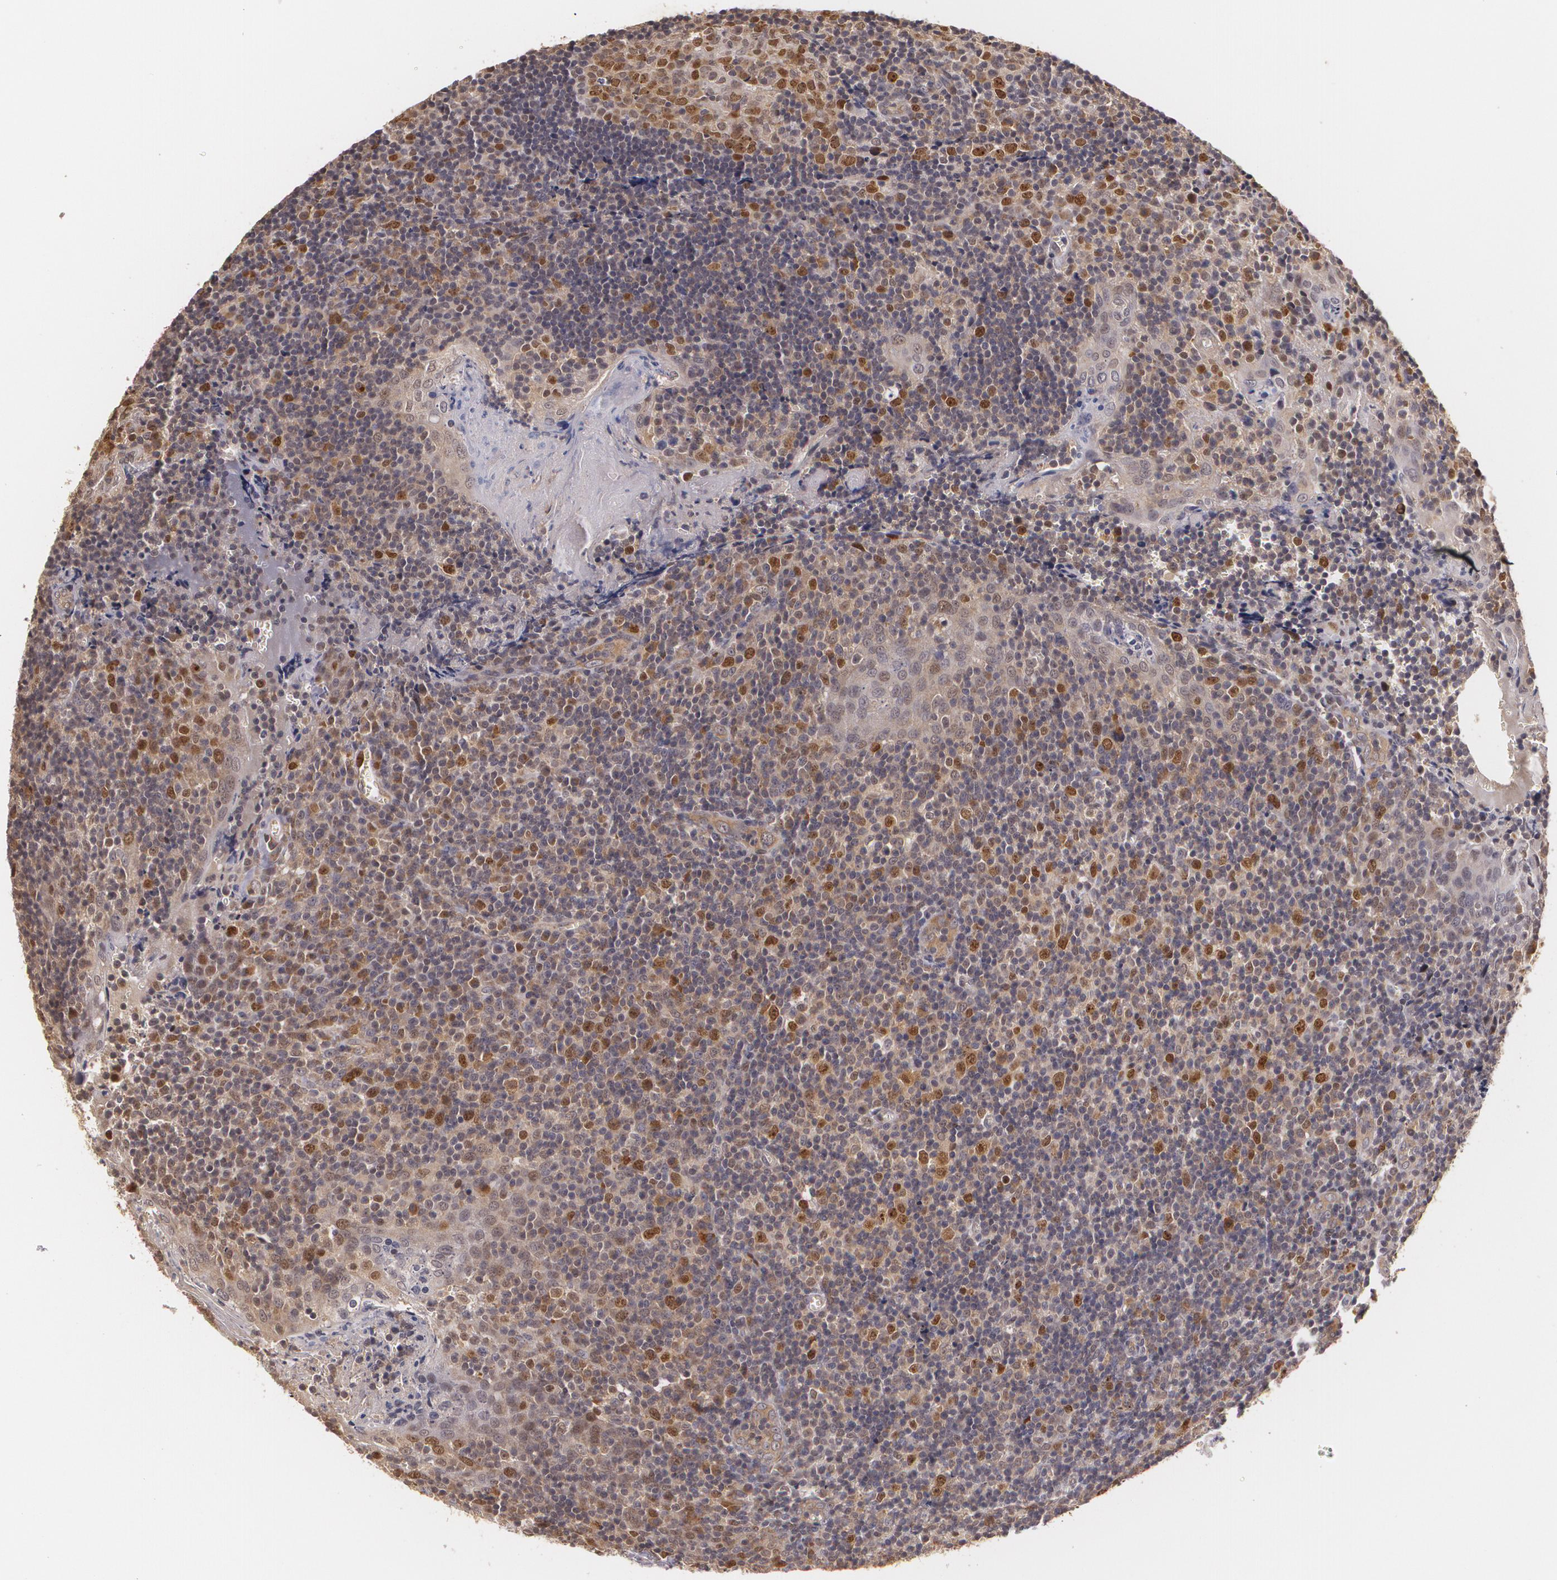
{"staining": {"intensity": "strong", "quantity": "<25%", "location": "nuclear"}, "tissue": "tonsil", "cell_type": "Germinal center cells", "image_type": "normal", "snomed": [{"axis": "morphology", "description": "Normal tissue, NOS"}, {"axis": "topography", "description": "Tonsil"}], "caption": "Protein staining of normal tonsil exhibits strong nuclear positivity in about <25% of germinal center cells.", "gene": "BRCA1", "patient": {"sex": "male", "age": 20}}